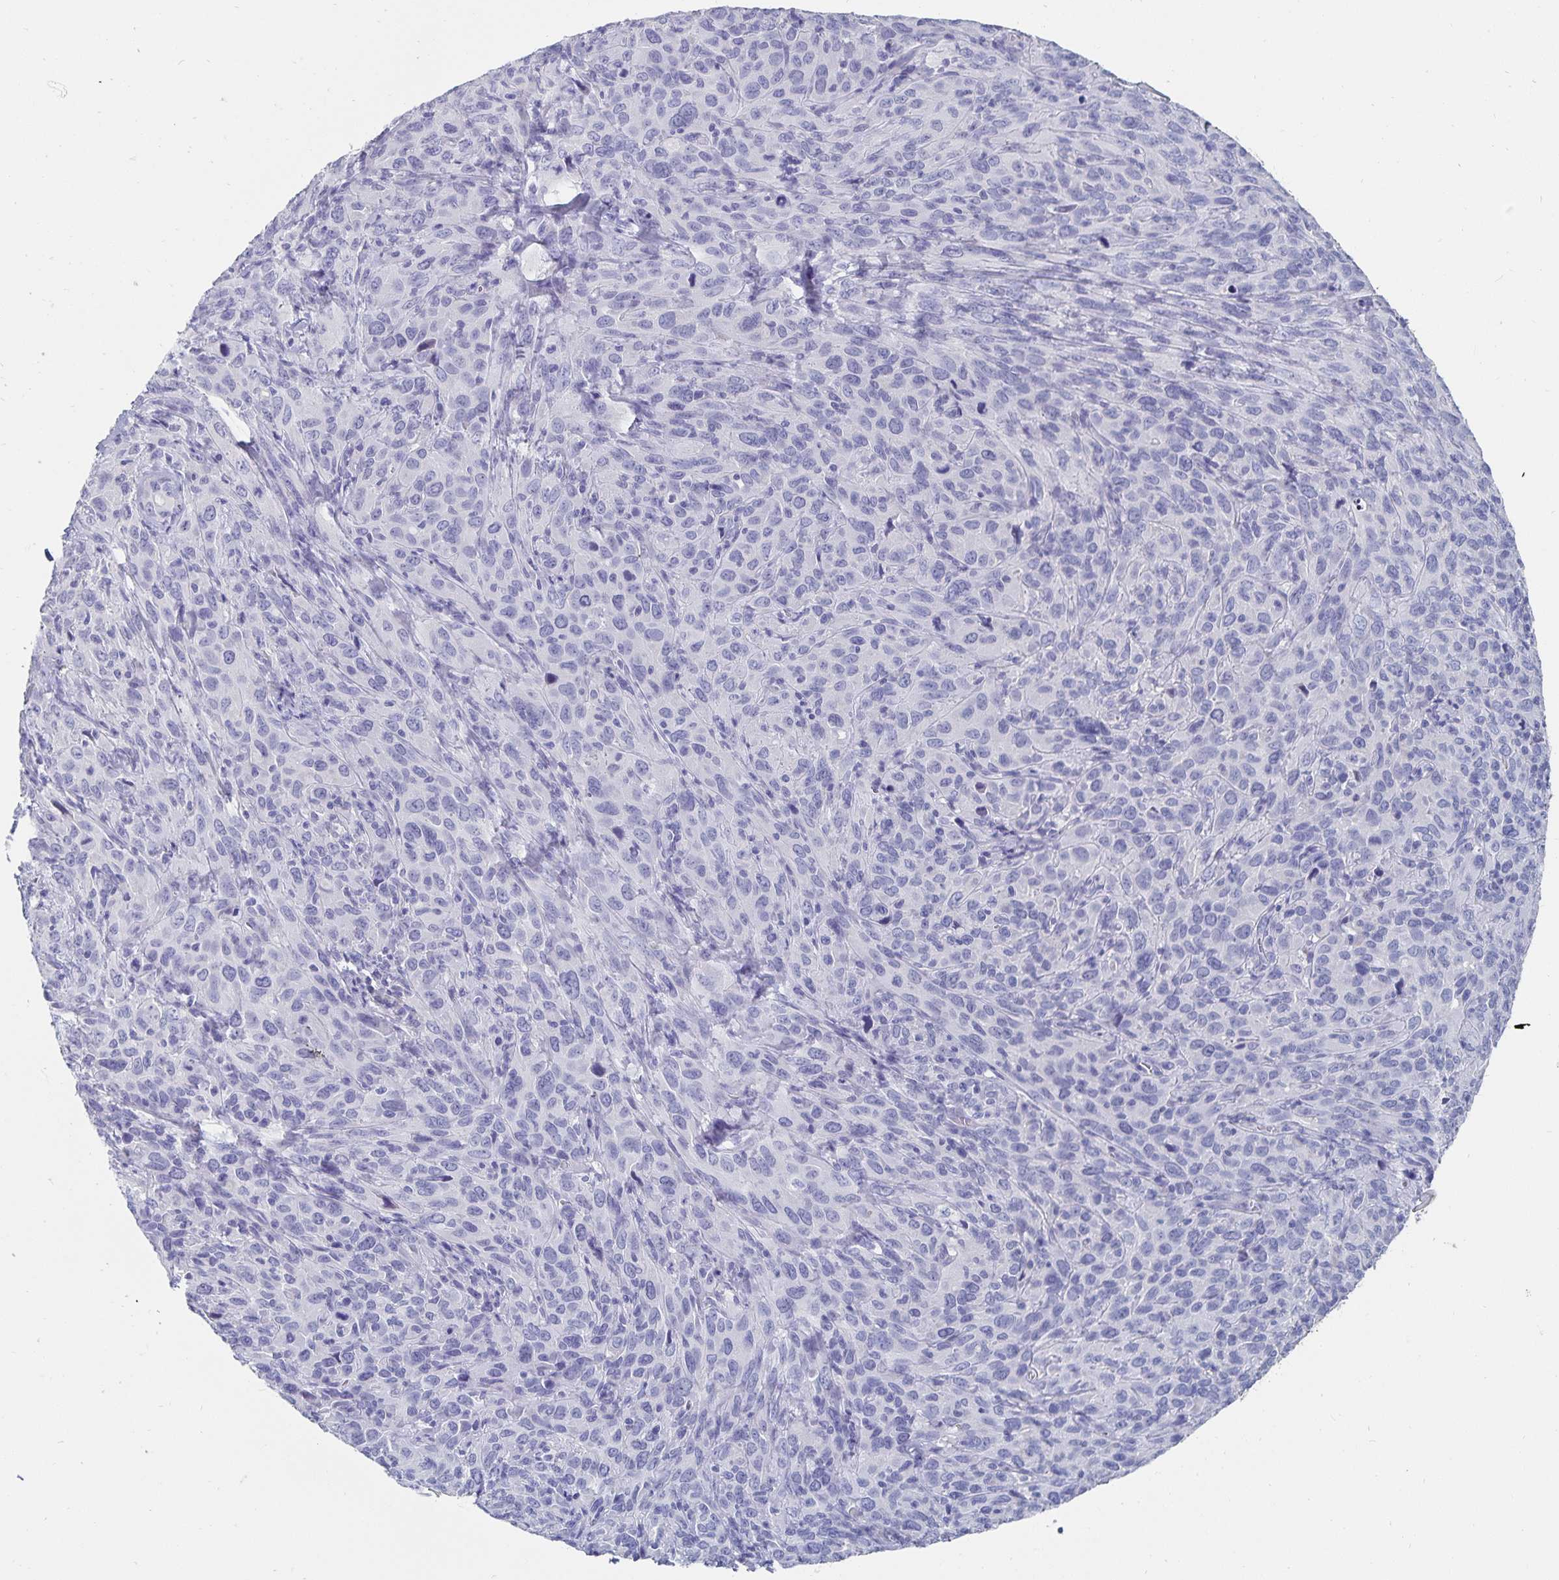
{"staining": {"intensity": "negative", "quantity": "none", "location": "none"}, "tissue": "cervical cancer", "cell_type": "Tumor cells", "image_type": "cancer", "snomed": [{"axis": "morphology", "description": "Normal tissue, NOS"}, {"axis": "morphology", "description": "Squamous cell carcinoma, NOS"}, {"axis": "topography", "description": "Cervix"}], "caption": "Tumor cells are negative for protein expression in human squamous cell carcinoma (cervical).", "gene": "CFAP69", "patient": {"sex": "female", "age": 51}}